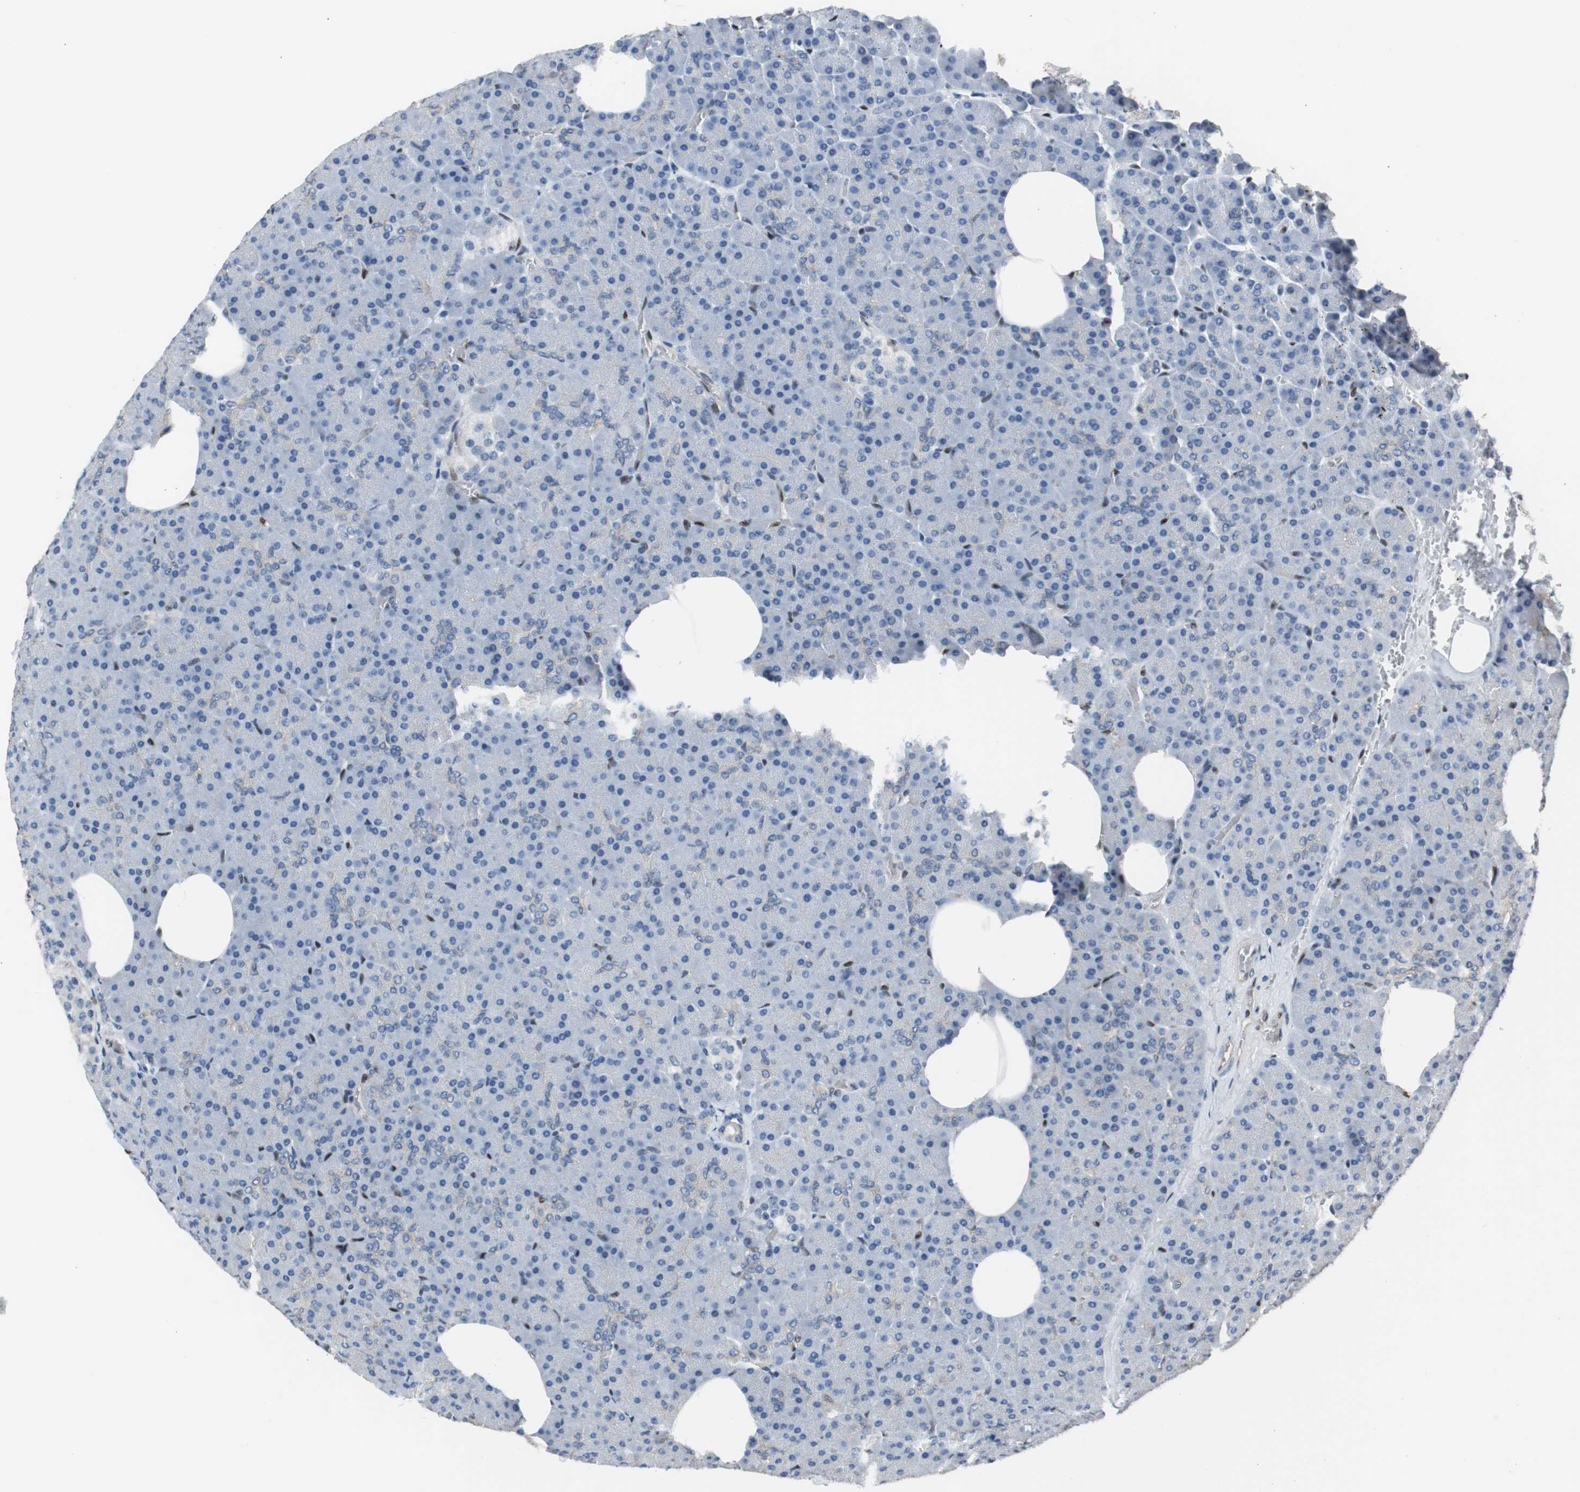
{"staining": {"intensity": "negative", "quantity": "none", "location": "none"}, "tissue": "pancreas", "cell_type": "Exocrine glandular cells", "image_type": "normal", "snomed": [{"axis": "morphology", "description": "Normal tissue, NOS"}, {"axis": "topography", "description": "Pancreas"}], "caption": "High power microscopy photomicrograph of an IHC photomicrograph of unremarkable pancreas, revealing no significant expression in exocrine glandular cells.", "gene": "PML", "patient": {"sex": "female", "age": 35}}